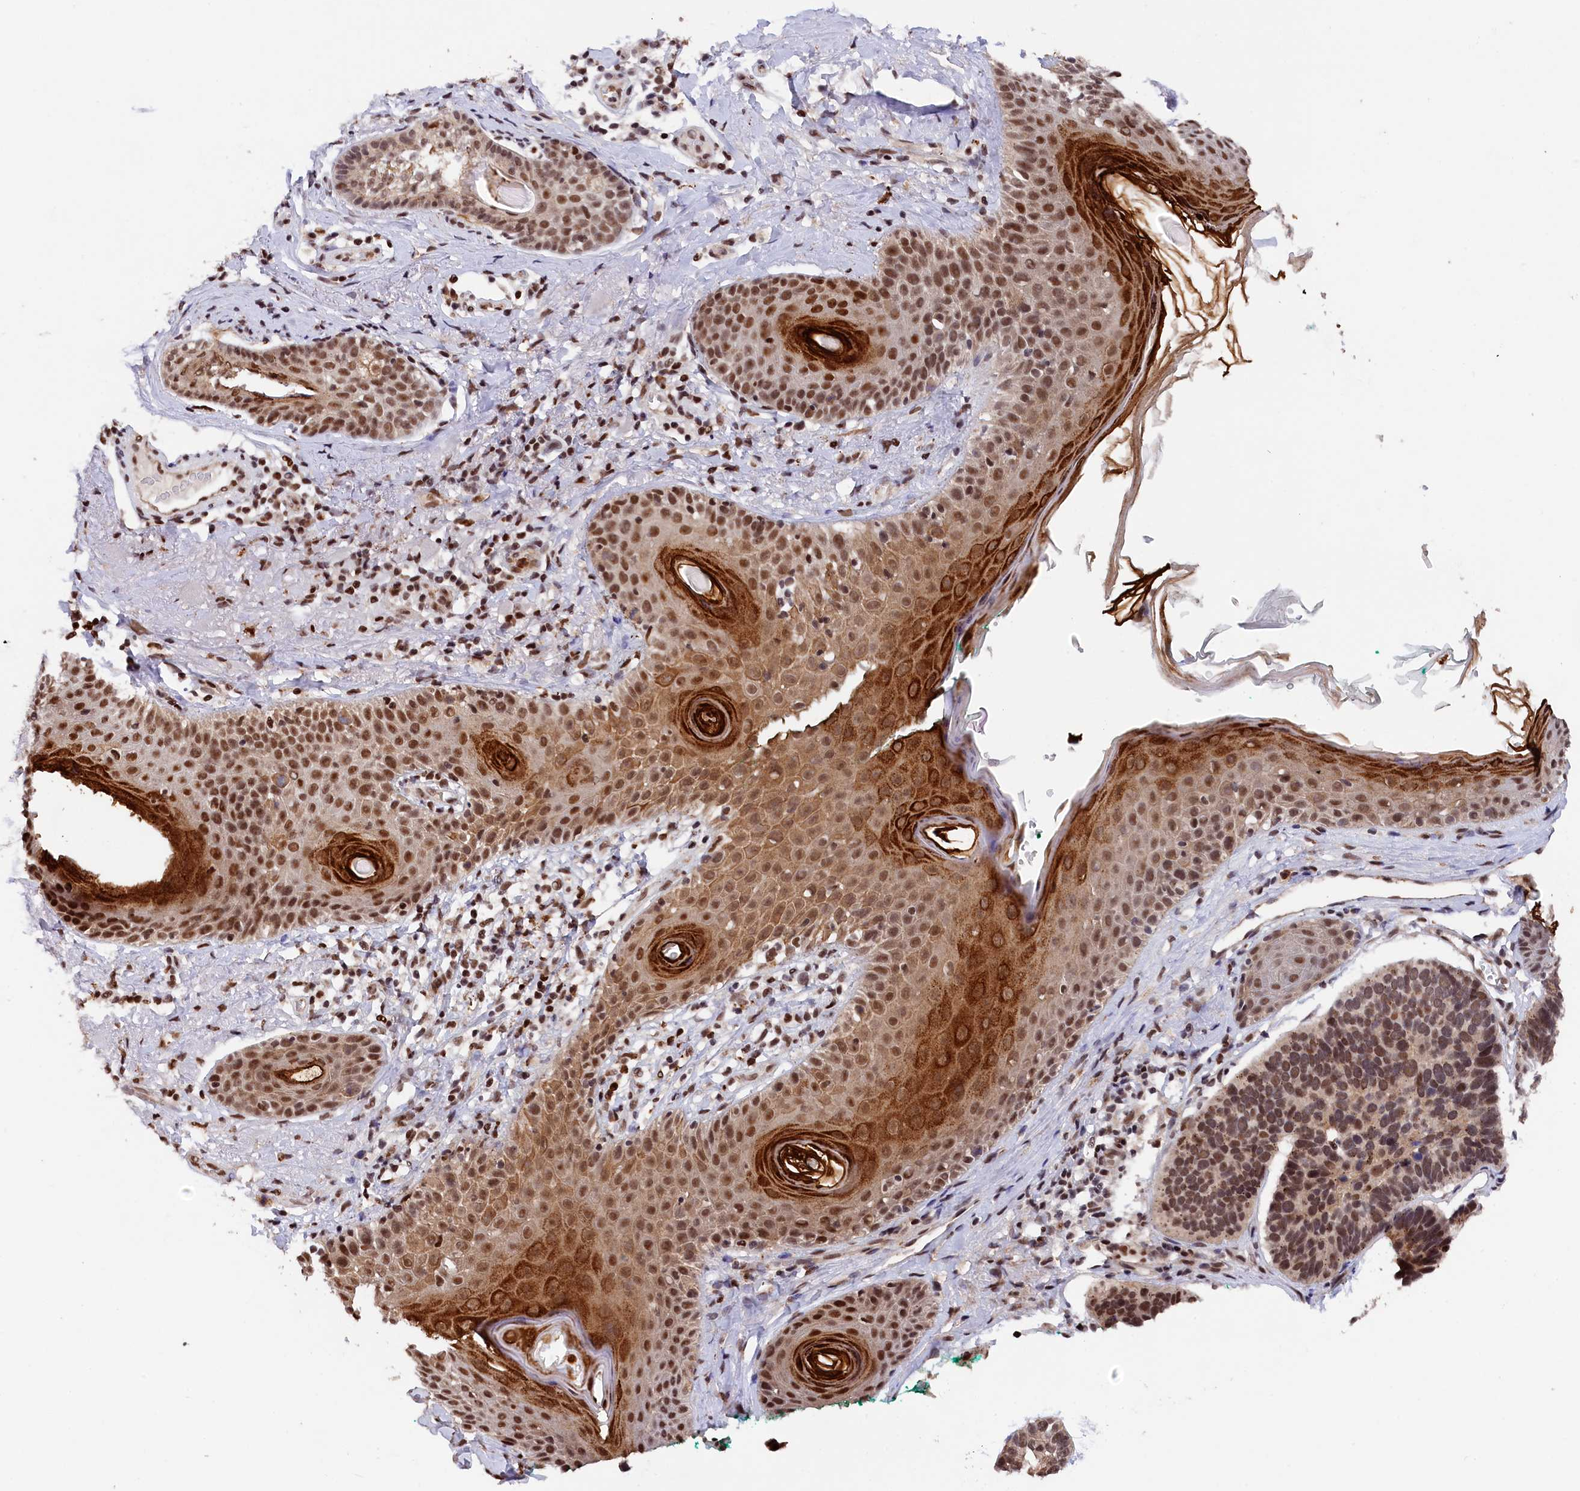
{"staining": {"intensity": "moderate", "quantity": ">75%", "location": "nuclear"}, "tissue": "skin cancer", "cell_type": "Tumor cells", "image_type": "cancer", "snomed": [{"axis": "morphology", "description": "Basal cell carcinoma"}, {"axis": "topography", "description": "Skin"}], "caption": "Immunohistochemical staining of human basal cell carcinoma (skin) demonstrates medium levels of moderate nuclear expression in about >75% of tumor cells.", "gene": "ADIG", "patient": {"sex": "male", "age": 62}}